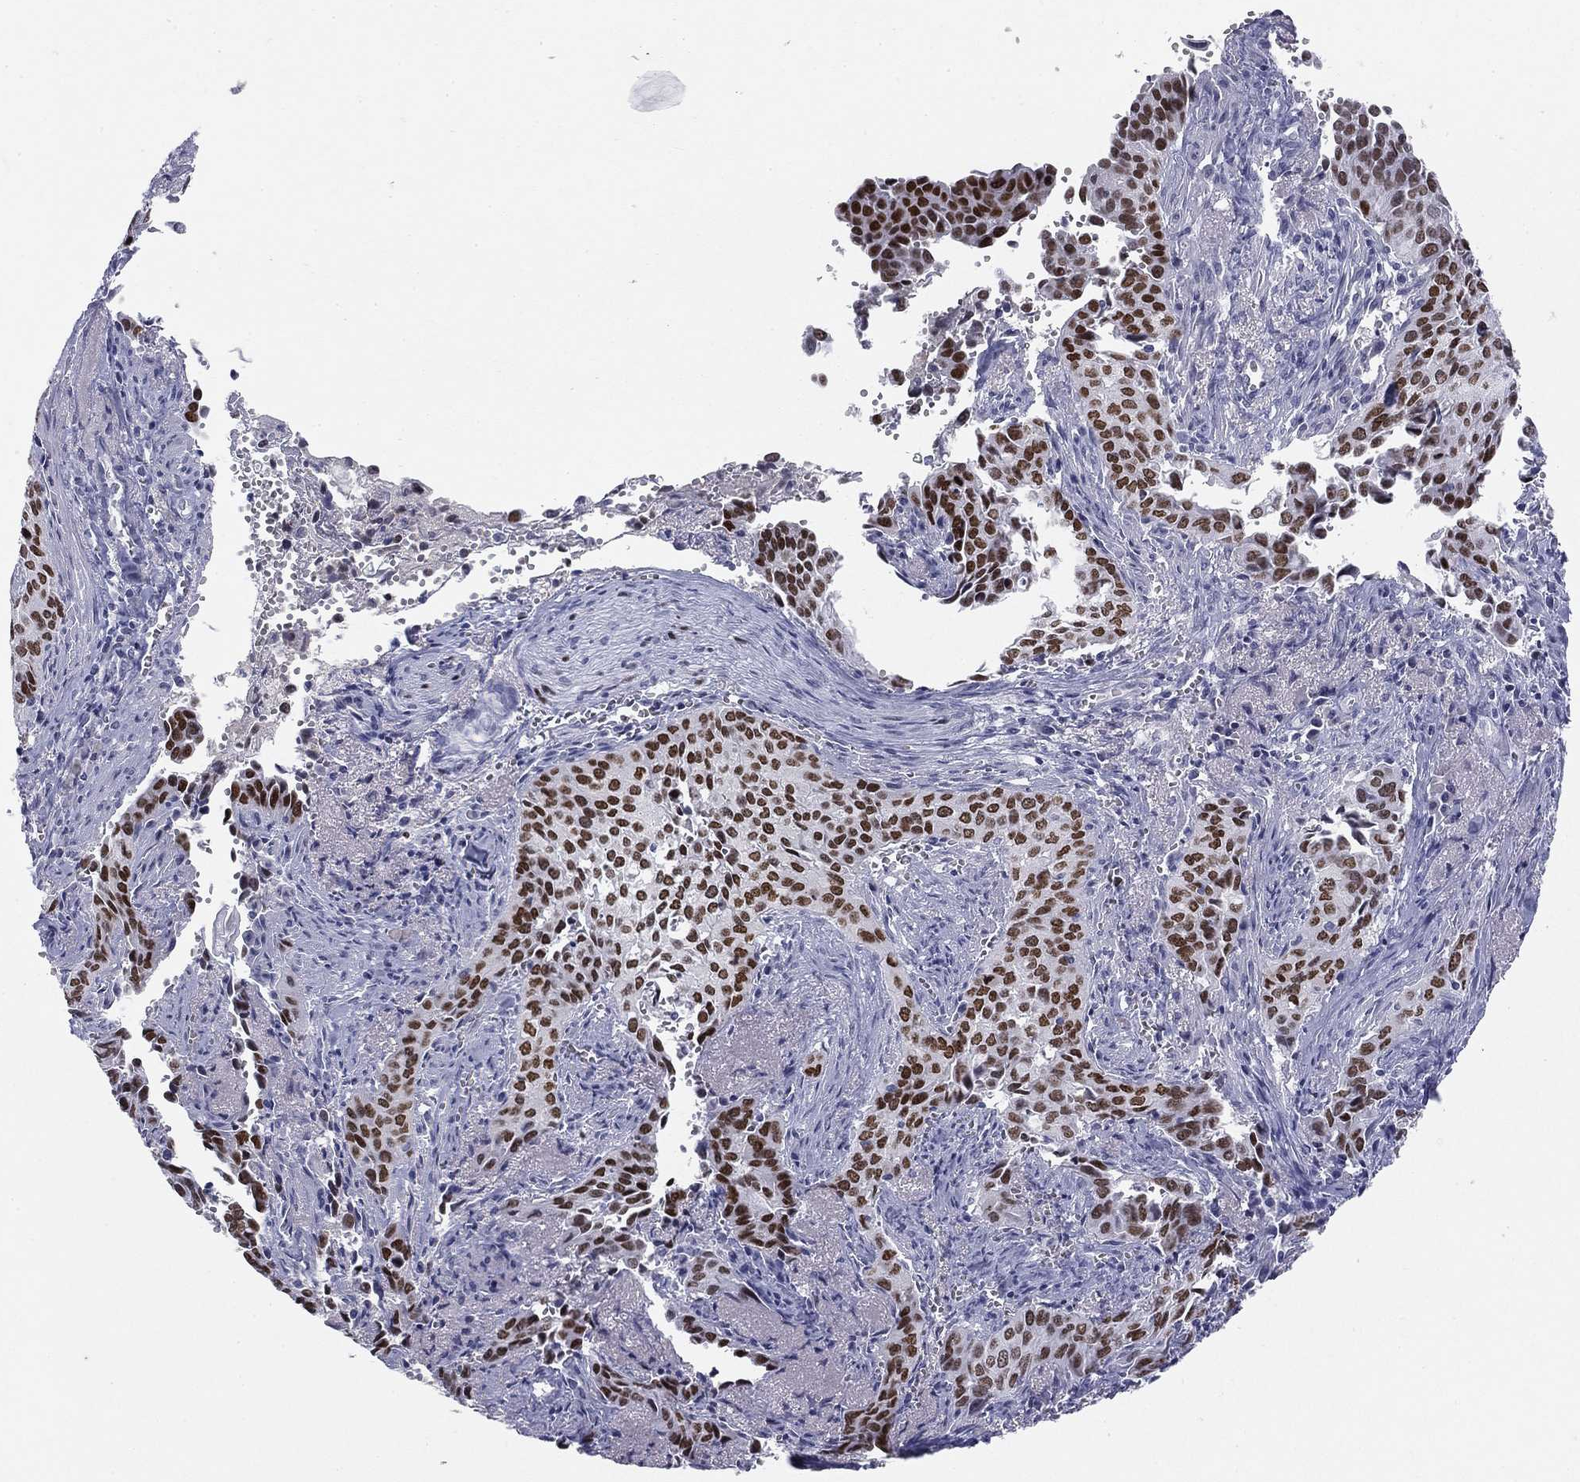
{"staining": {"intensity": "strong", "quantity": ">75%", "location": "nuclear"}, "tissue": "cervical cancer", "cell_type": "Tumor cells", "image_type": "cancer", "snomed": [{"axis": "morphology", "description": "Squamous cell carcinoma, NOS"}, {"axis": "topography", "description": "Cervix"}], "caption": "Immunohistochemical staining of cervical cancer displays high levels of strong nuclear positivity in about >75% of tumor cells.", "gene": "TFAP2B", "patient": {"sex": "female", "age": 29}}